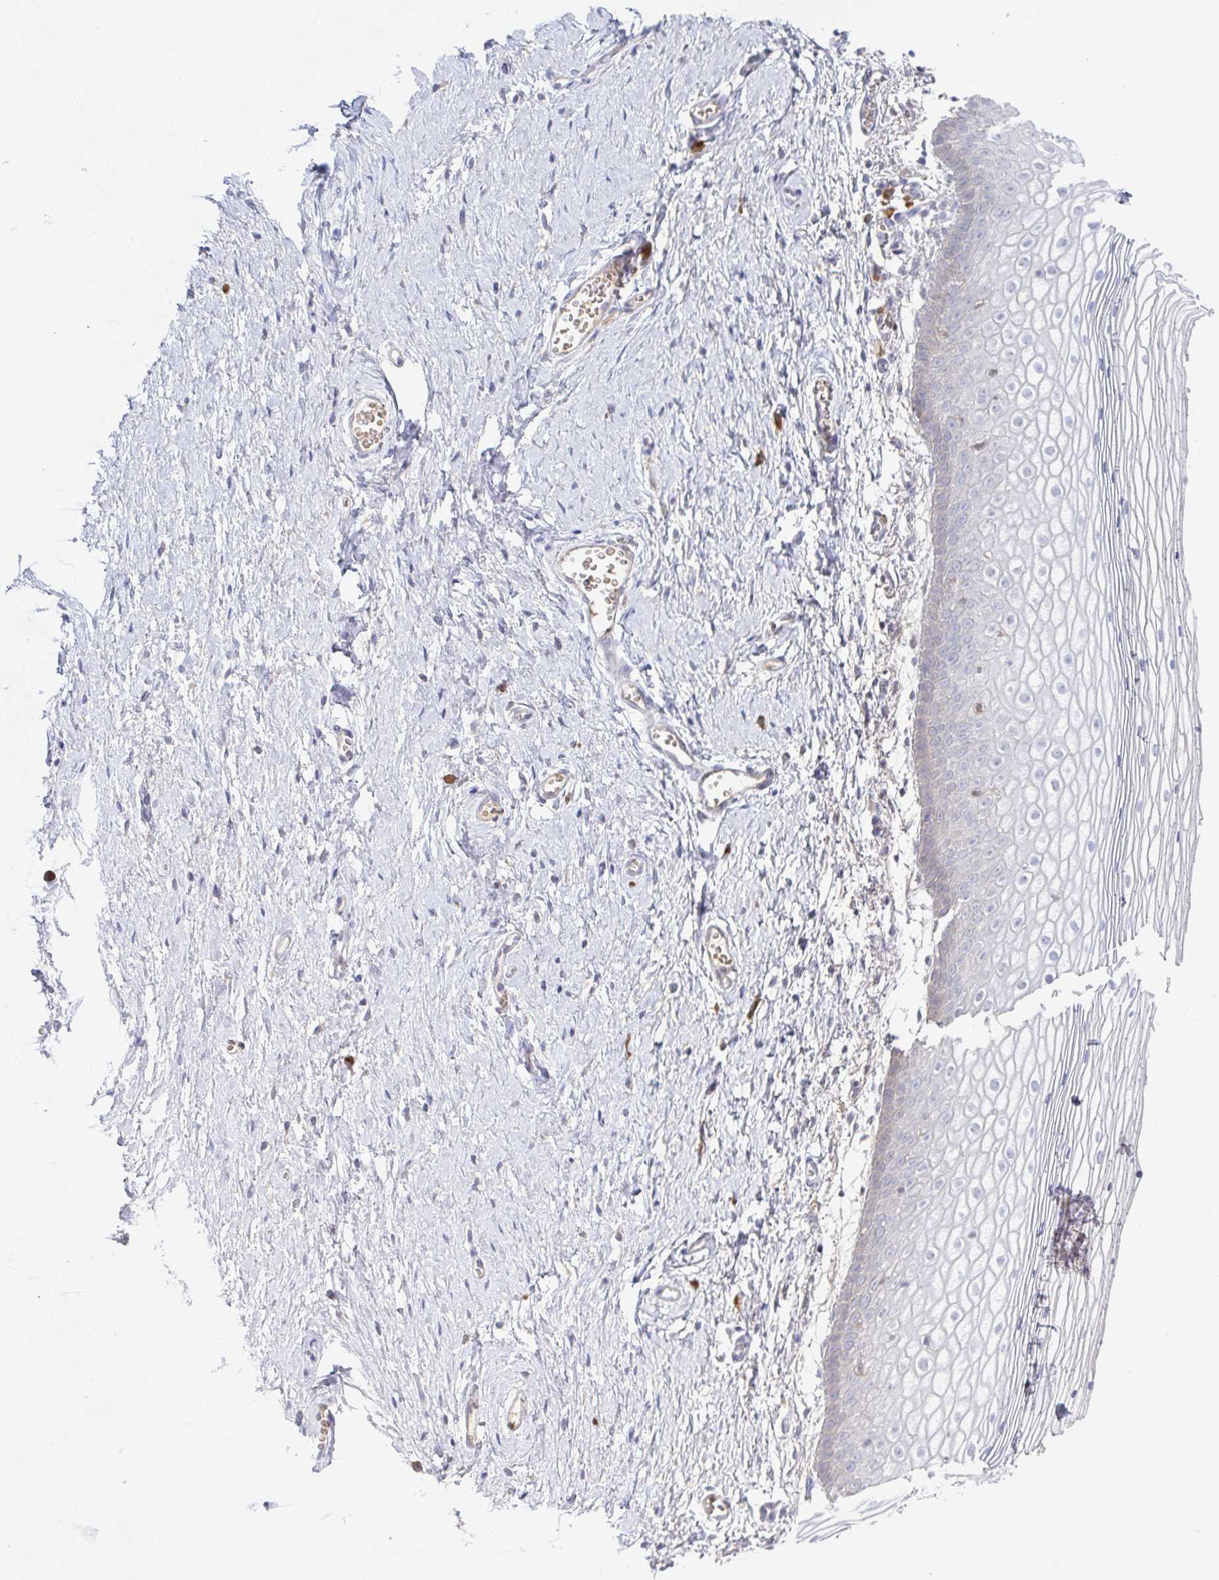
{"staining": {"intensity": "weak", "quantity": "25%-75%", "location": "cytoplasmic/membranous"}, "tissue": "vagina", "cell_type": "Squamous epithelial cells", "image_type": "normal", "snomed": [{"axis": "morphology", "description": "Normal tissue, NOS"}, {"axis": "topography", "description": "Vagina"}], "caption": "Immunohistochemistry (IHC) image of unremarkable vagina: vagina stained using immunohistochemistry (IHC) reveals low levels of weak protein expression localized specifically in the cytoplasmic/membranous of squamous epithelial cells, appearing as a cytoplasmic/membranous brown color.", "gene": "DERL2", "patient": {"sex": "female", "age": 56}}